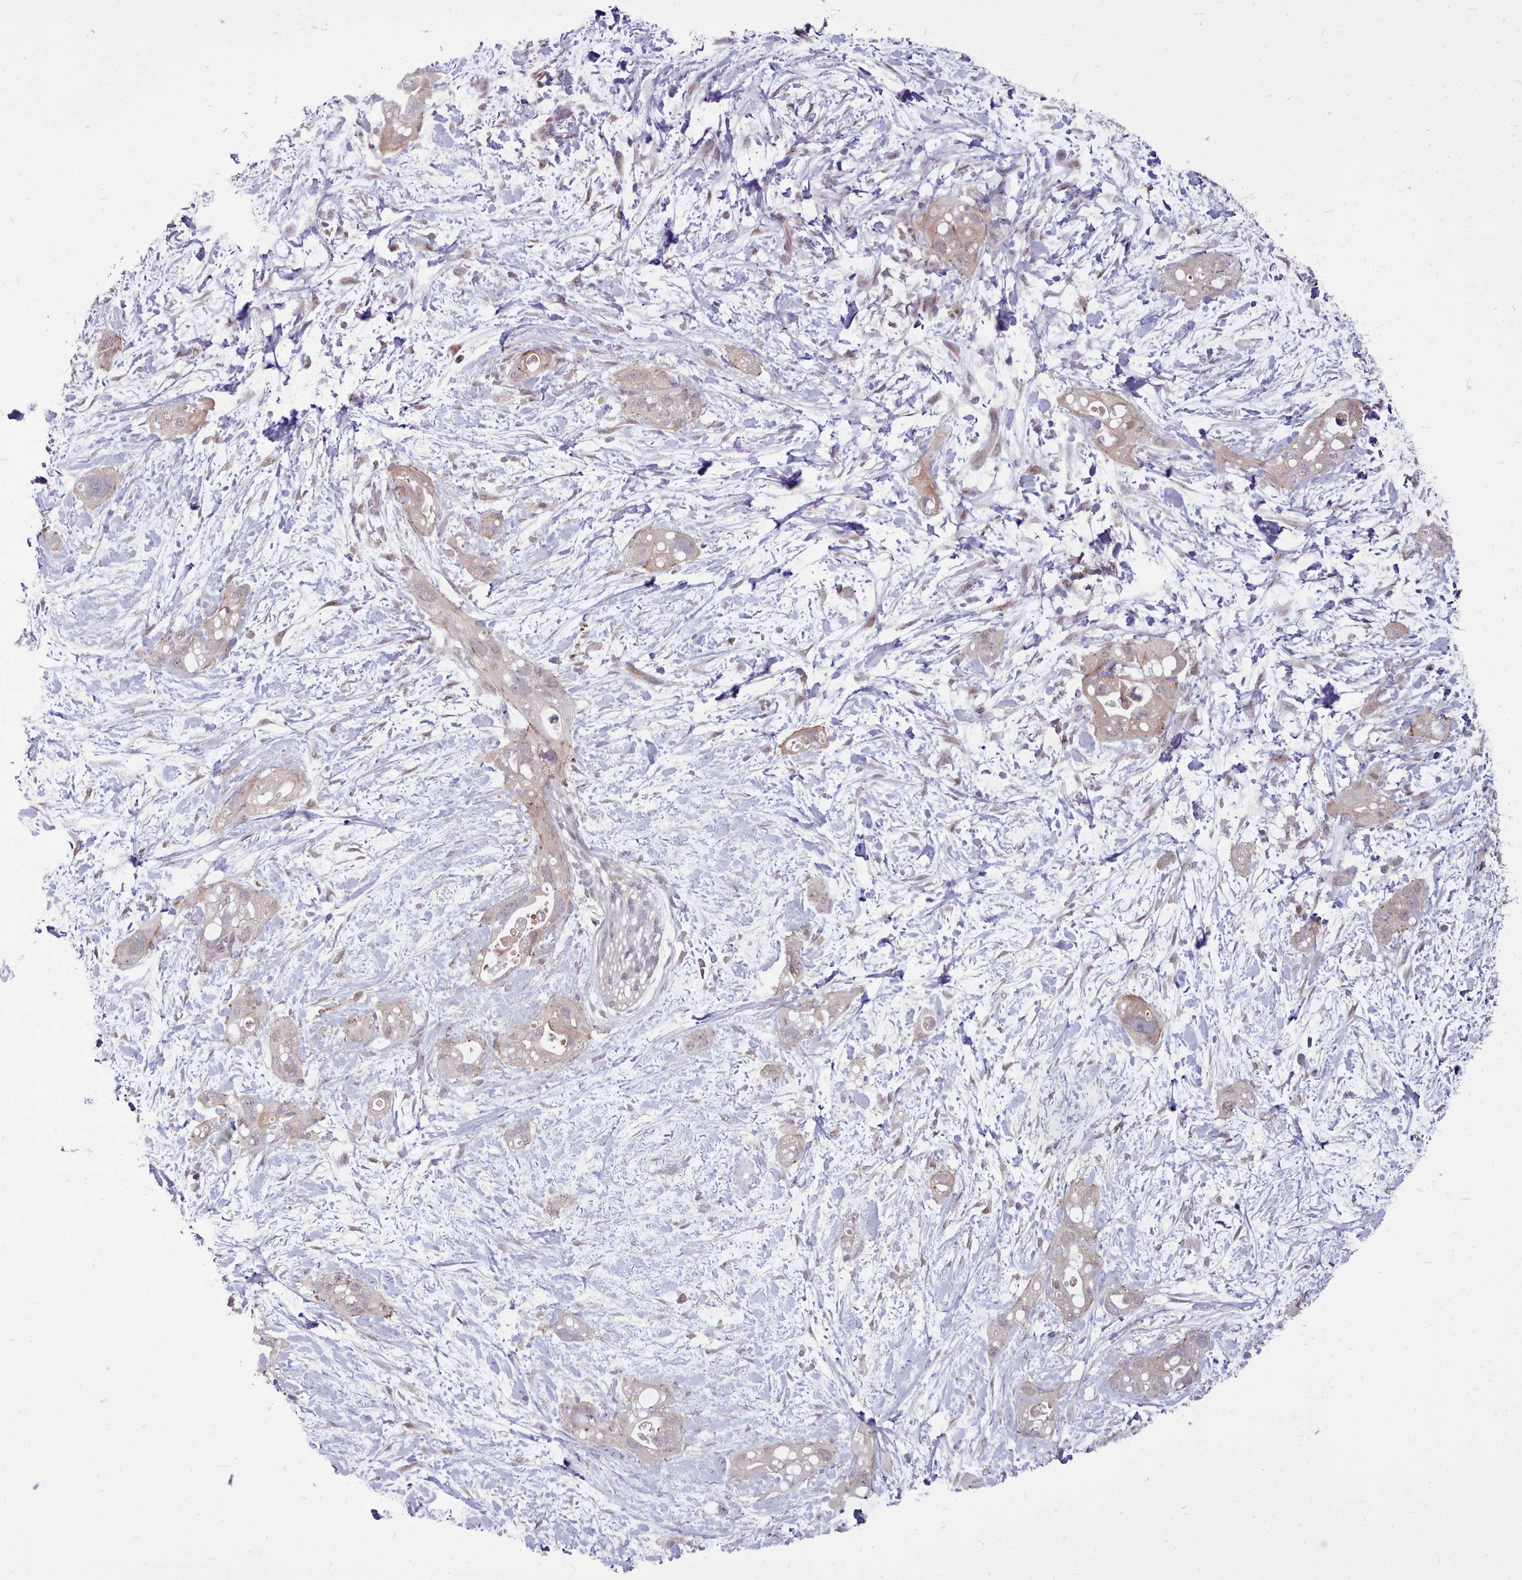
{"staining": {"intensity": "weak", "quantity": "<25%", "location": "cytoplasmic/membranous"}, "tissue": "pancreatic cancer", "cell_type": "Tumor cells", "image_type": "cancer", "snomed": [{"axis": "morphology", "description": "Adenocarcinoma, NOS"}, {"axis": "topography", "description": "Pancreas"}], "caption": "This is an immunohistochemistry photomicrograph of human pancreatic adenocarcinoma. There is no staining in tumor cells.", "gene": "AHCY", "patient": {"sex": "female", "age": 72}}